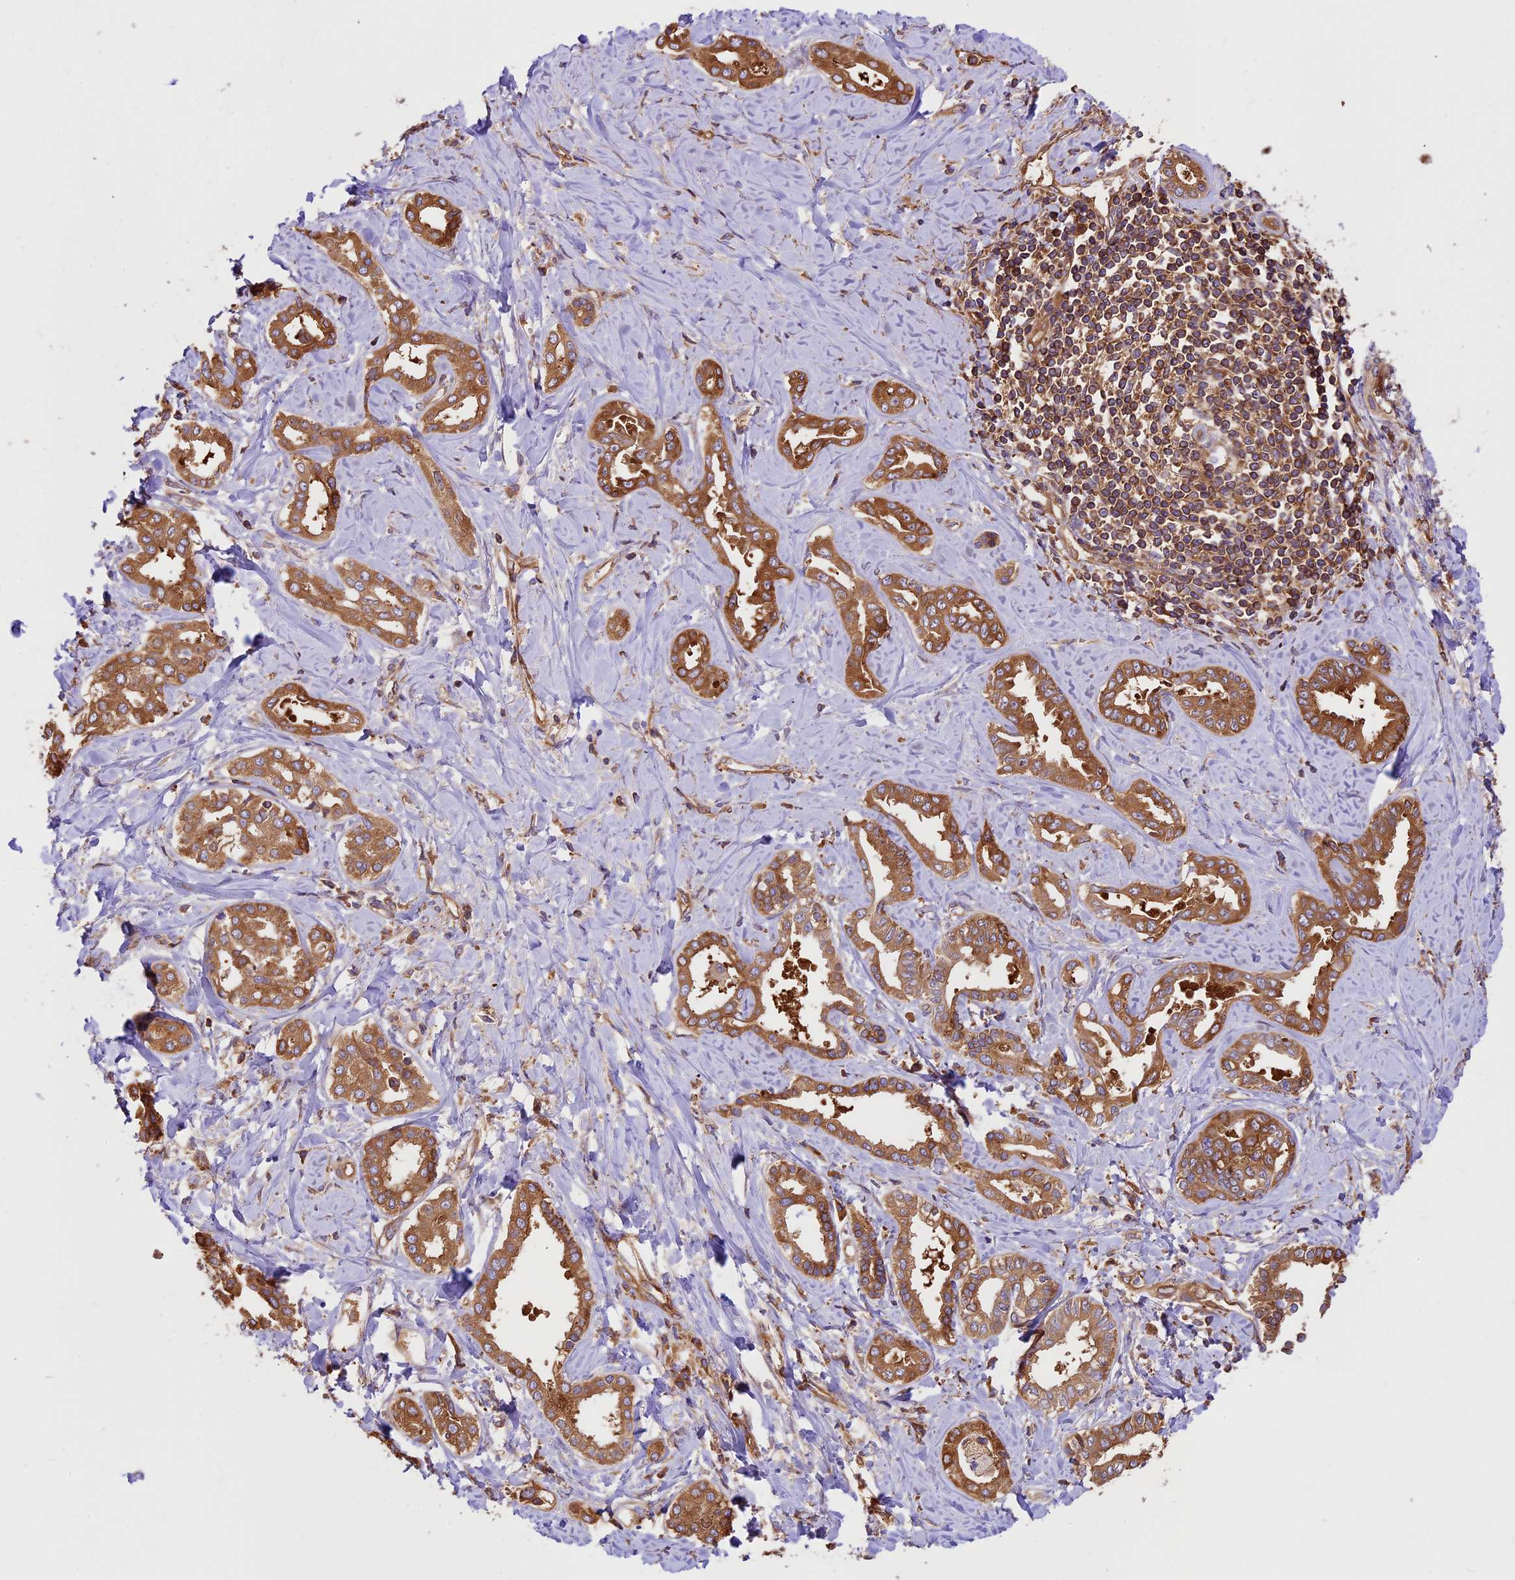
{"staining": {"intensity": "moderate", "quantity": ">75%", "location": "cytoplasmic/membranous"}, "tissue": "liver cancer", "cell_type": "Tumor cells", "image_type": "cancer", "snomed": [{"axis": "morphology", "description": "Cholangiocarcinoma"}, {"axis": "topography", "description": "Liver"}], "caption": "Moderate cytoplasmic/membranous expression is identified in about >75% of tumor cells in cholangiocarcinoma (liver). Using DAB (brown) and hematoxylin (blue) stains, captured at high magnification using brightfield microscopy.", "gene": "KARS1", "patient": {"sex": "female", "age": 77}}